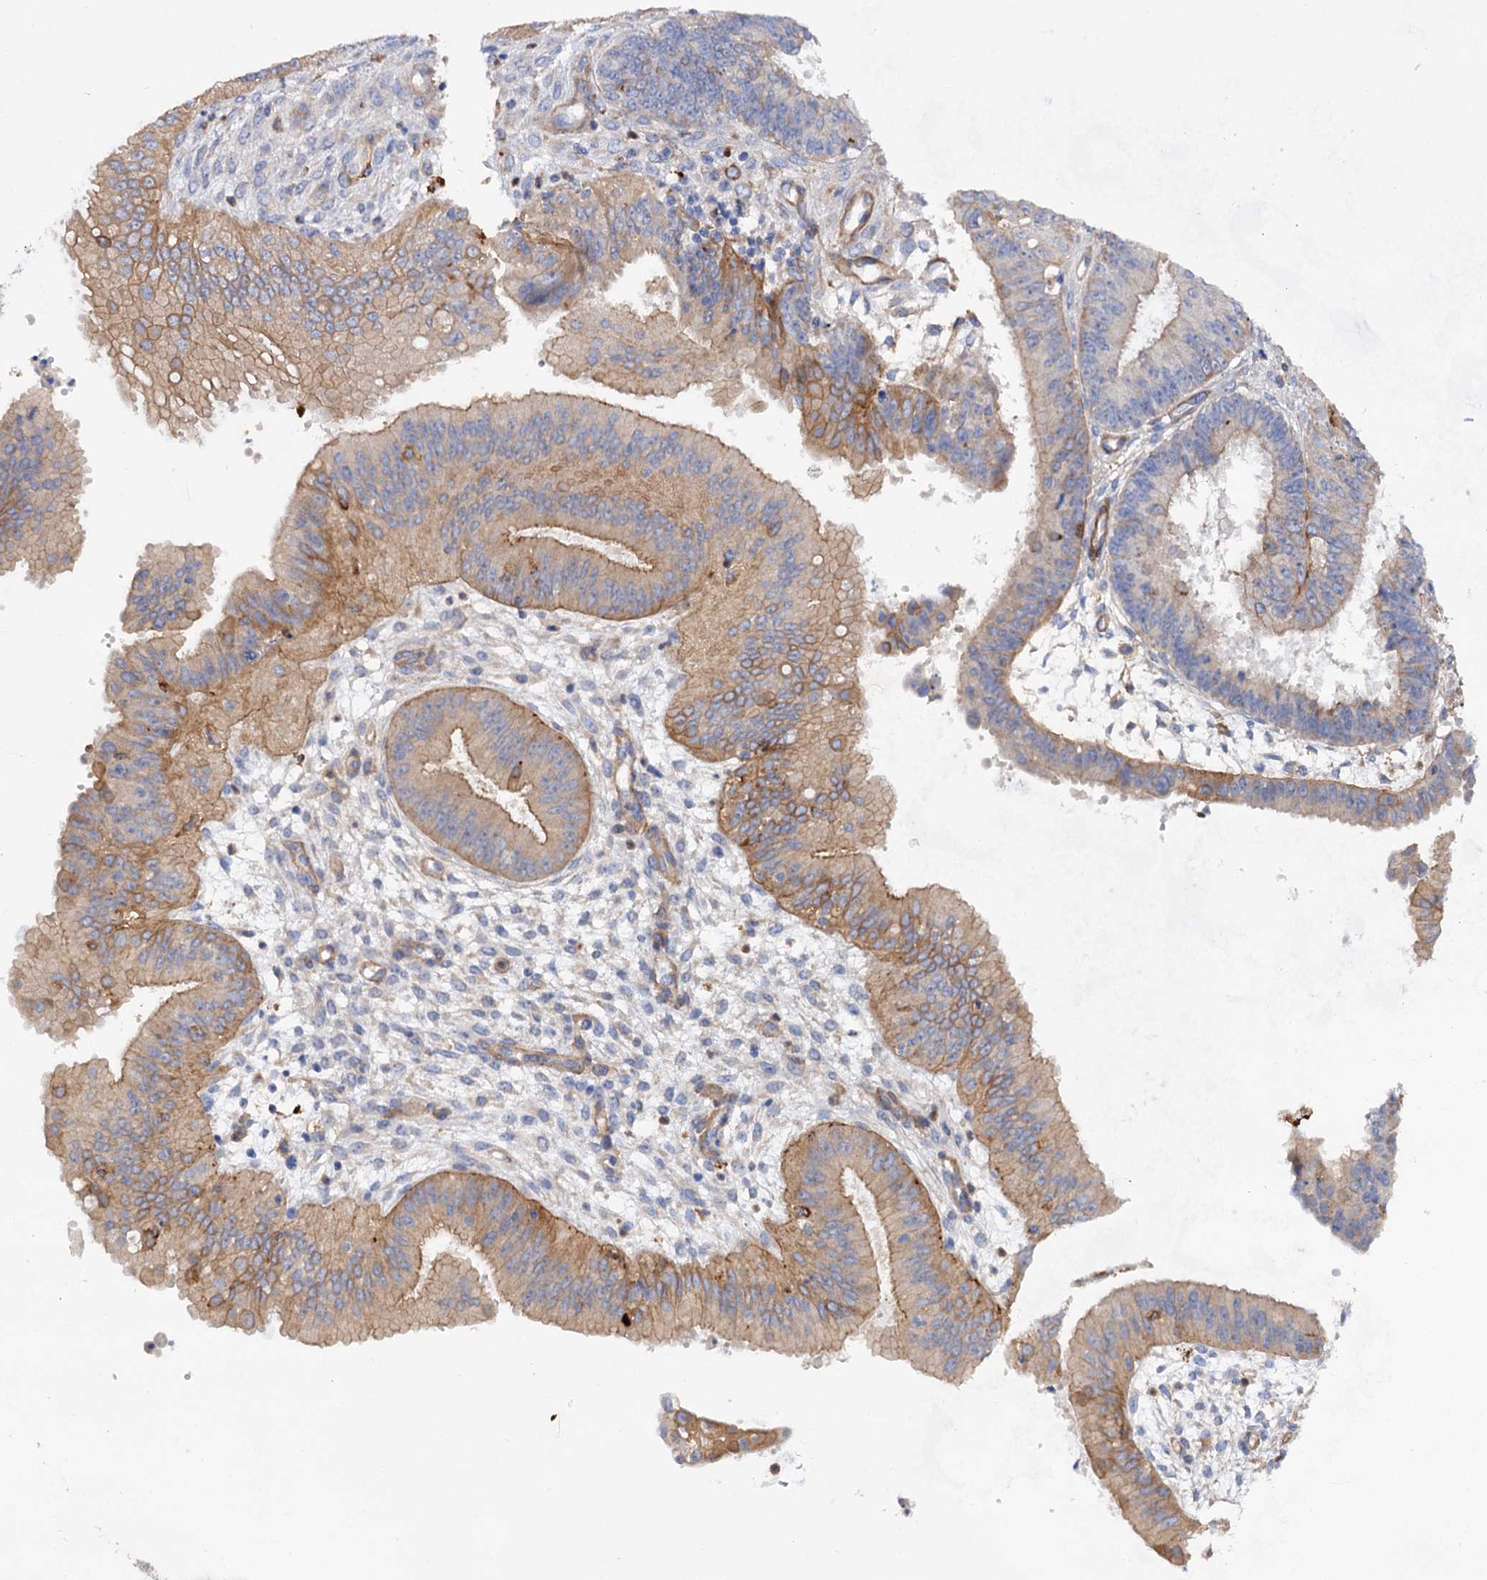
{"staining": {"intensity": "weak", "quantity": "25%-75%", "location": "cytoplasmic/membranous"}, "tissue": "ovarian cancer", "cell_type": "Tumor cells", "image_type": "cancer", "snomed": [{"axis": "morphology", "description": "Carcinoma, endometroid"}, {"axis": "topography", "description": "Appendix"}, {"axis": "topography", "description": "Ovary"}], "caption": "A low amount of weak cytoplasmic/membranous staining is appreciated in about 25%-75% of tumor cells in ovarian endometroid carcinoma tissue.", "gene": "CSAD", "patient": {"sex": "female", "age": 42}}